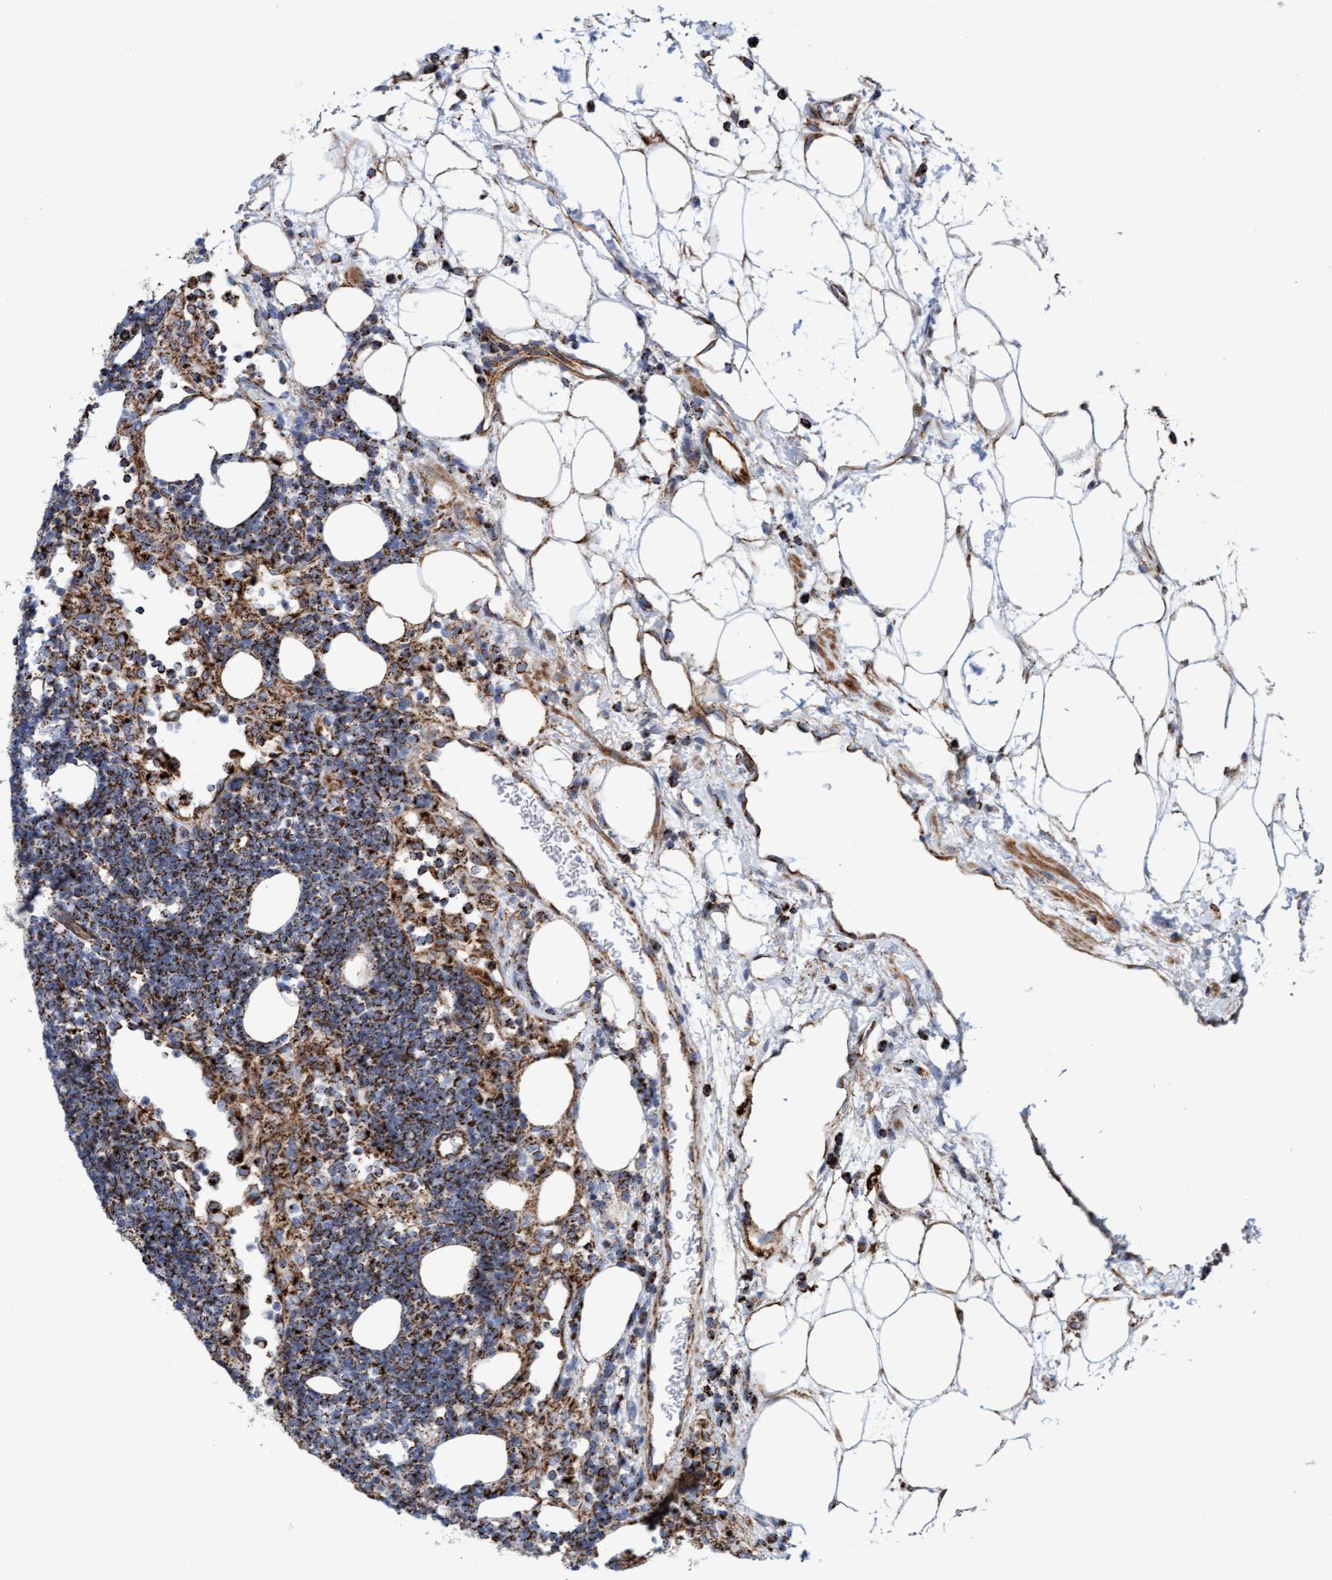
{"staining": {"intensity": "strong", "quantity": ">75%", "location": "cytoplasmic/membranous"}, "tissue": "lymph node", "cell_type": "Germinal center cells", "image_type": "normal", "snomed": [{"axis": "morphology", "description": "Normal tissue, NOS"}, {"axis": "morphology", "description": "Carcinoid, malignant, NOS"}, {"axis": "topography", "description": "Lymph node"}], "caption": "Lymph node stained with DAB immunohistochemistry reveals high levels of strong cytoplasmic/membranous positivity in approximately >75% of germinal center cells. The staining is performed using DAB (3,3'-diaminobenzidine) brown chromogen to label protein expression. The nuclei are counter-stained blue using hematoxylin.", "gene": "GGTA1", "patient": {"sex": "male", "age": 47}}